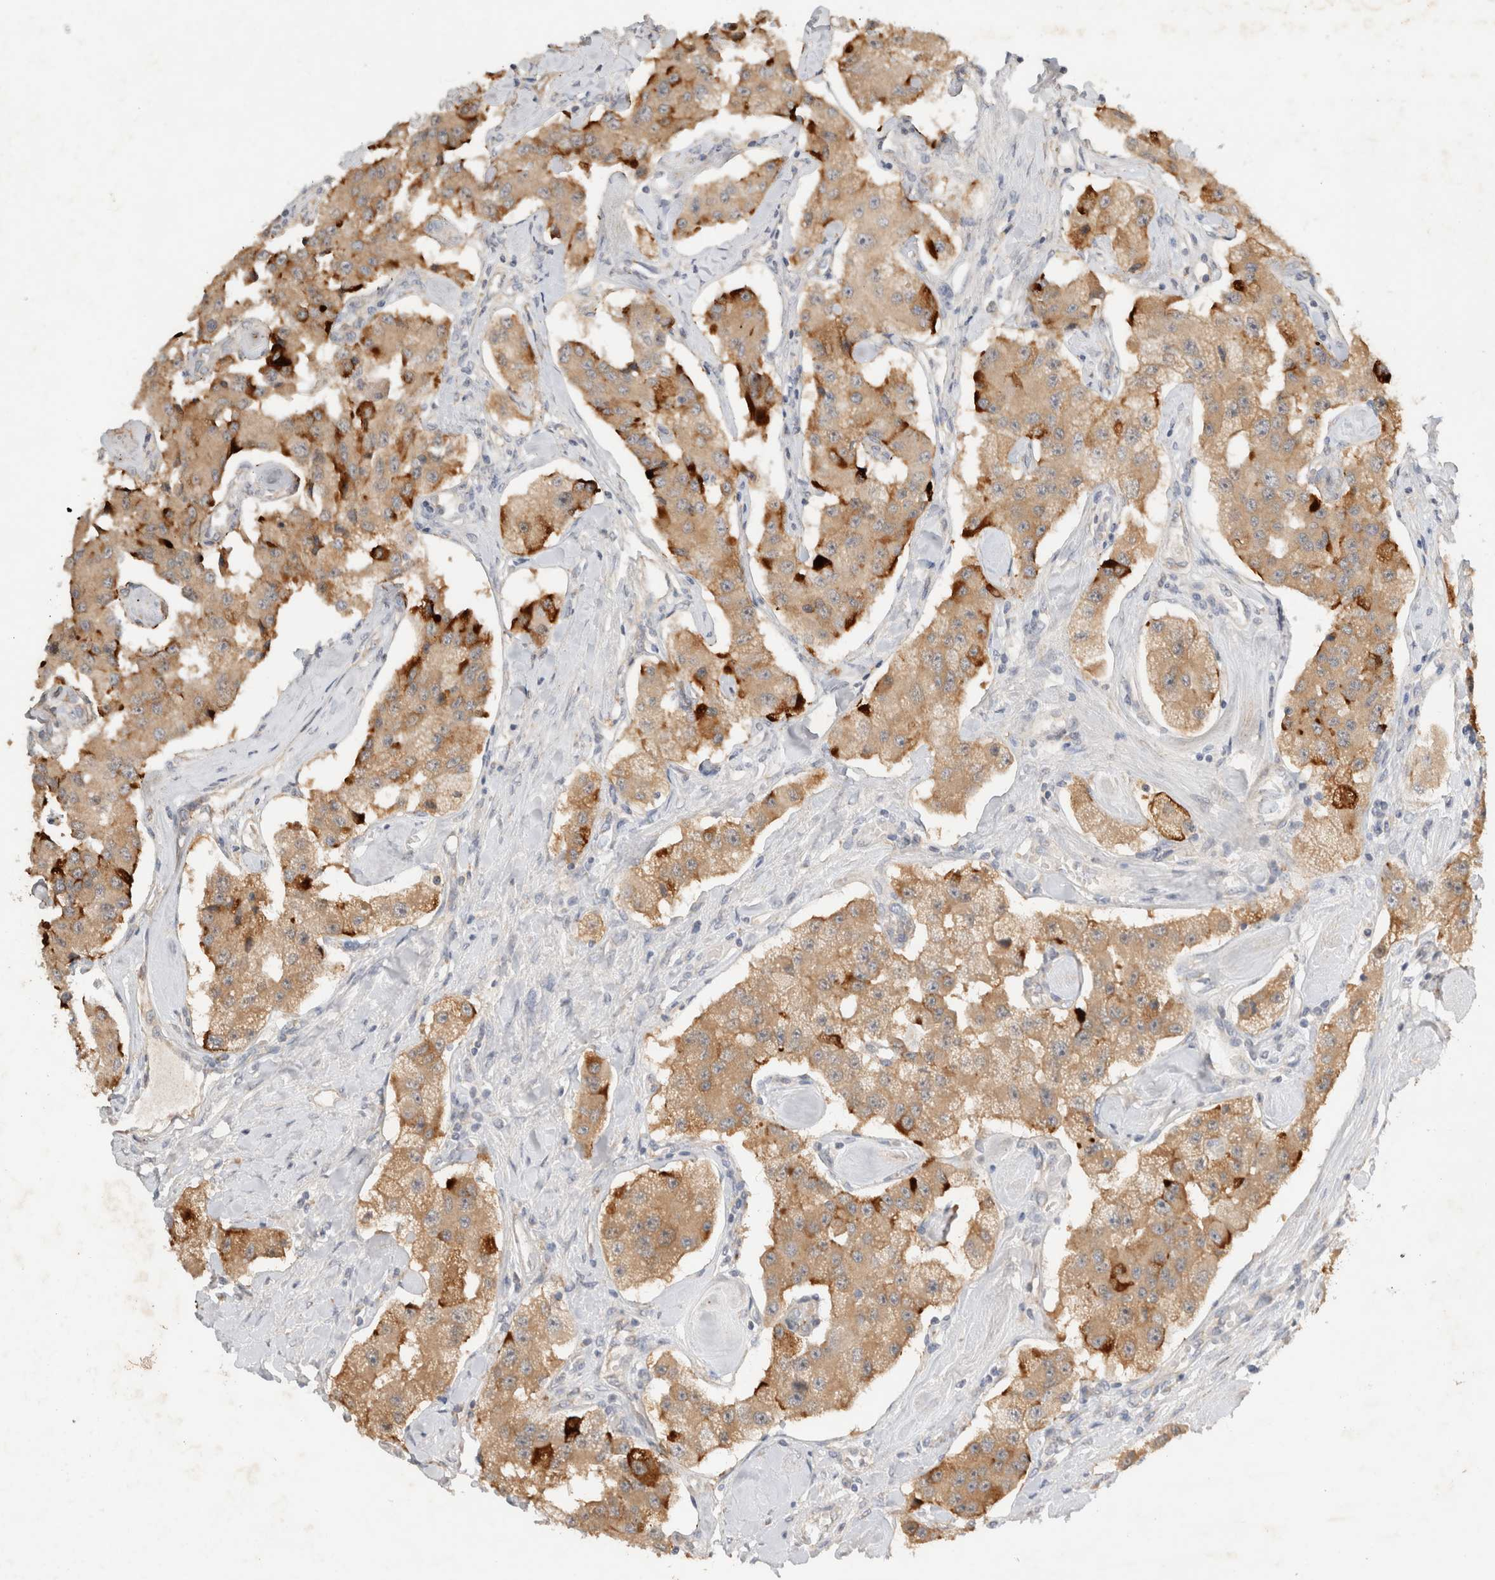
{"staining": {"intensity": "moderate", "quantity": ">75%", "location": "cytoplasmic/membranous"}, "tissue": "carcinoid", "cell_type": "Tumor cells", "image_type": "cancer", "snomed": [{"axis": "morphology", "description": "Carcinoid, malignant, NOS"}, {"axis": "topography", "description": "Pancreas"}], "caption": "Carcinoid stained with DAB (3,3'-diaminobenzidine) immunohistochemistry (IHC) demonstrates medium levels of moderate cytoplasmic/membranous positivity in about >75% of tumor cells. Immunohistochemistry (ihc) stains the protein of interest in brown and the nuclei are stained blue.", "gene": "NEDD4L", "patient": {"sex": "male", "age": 41}}